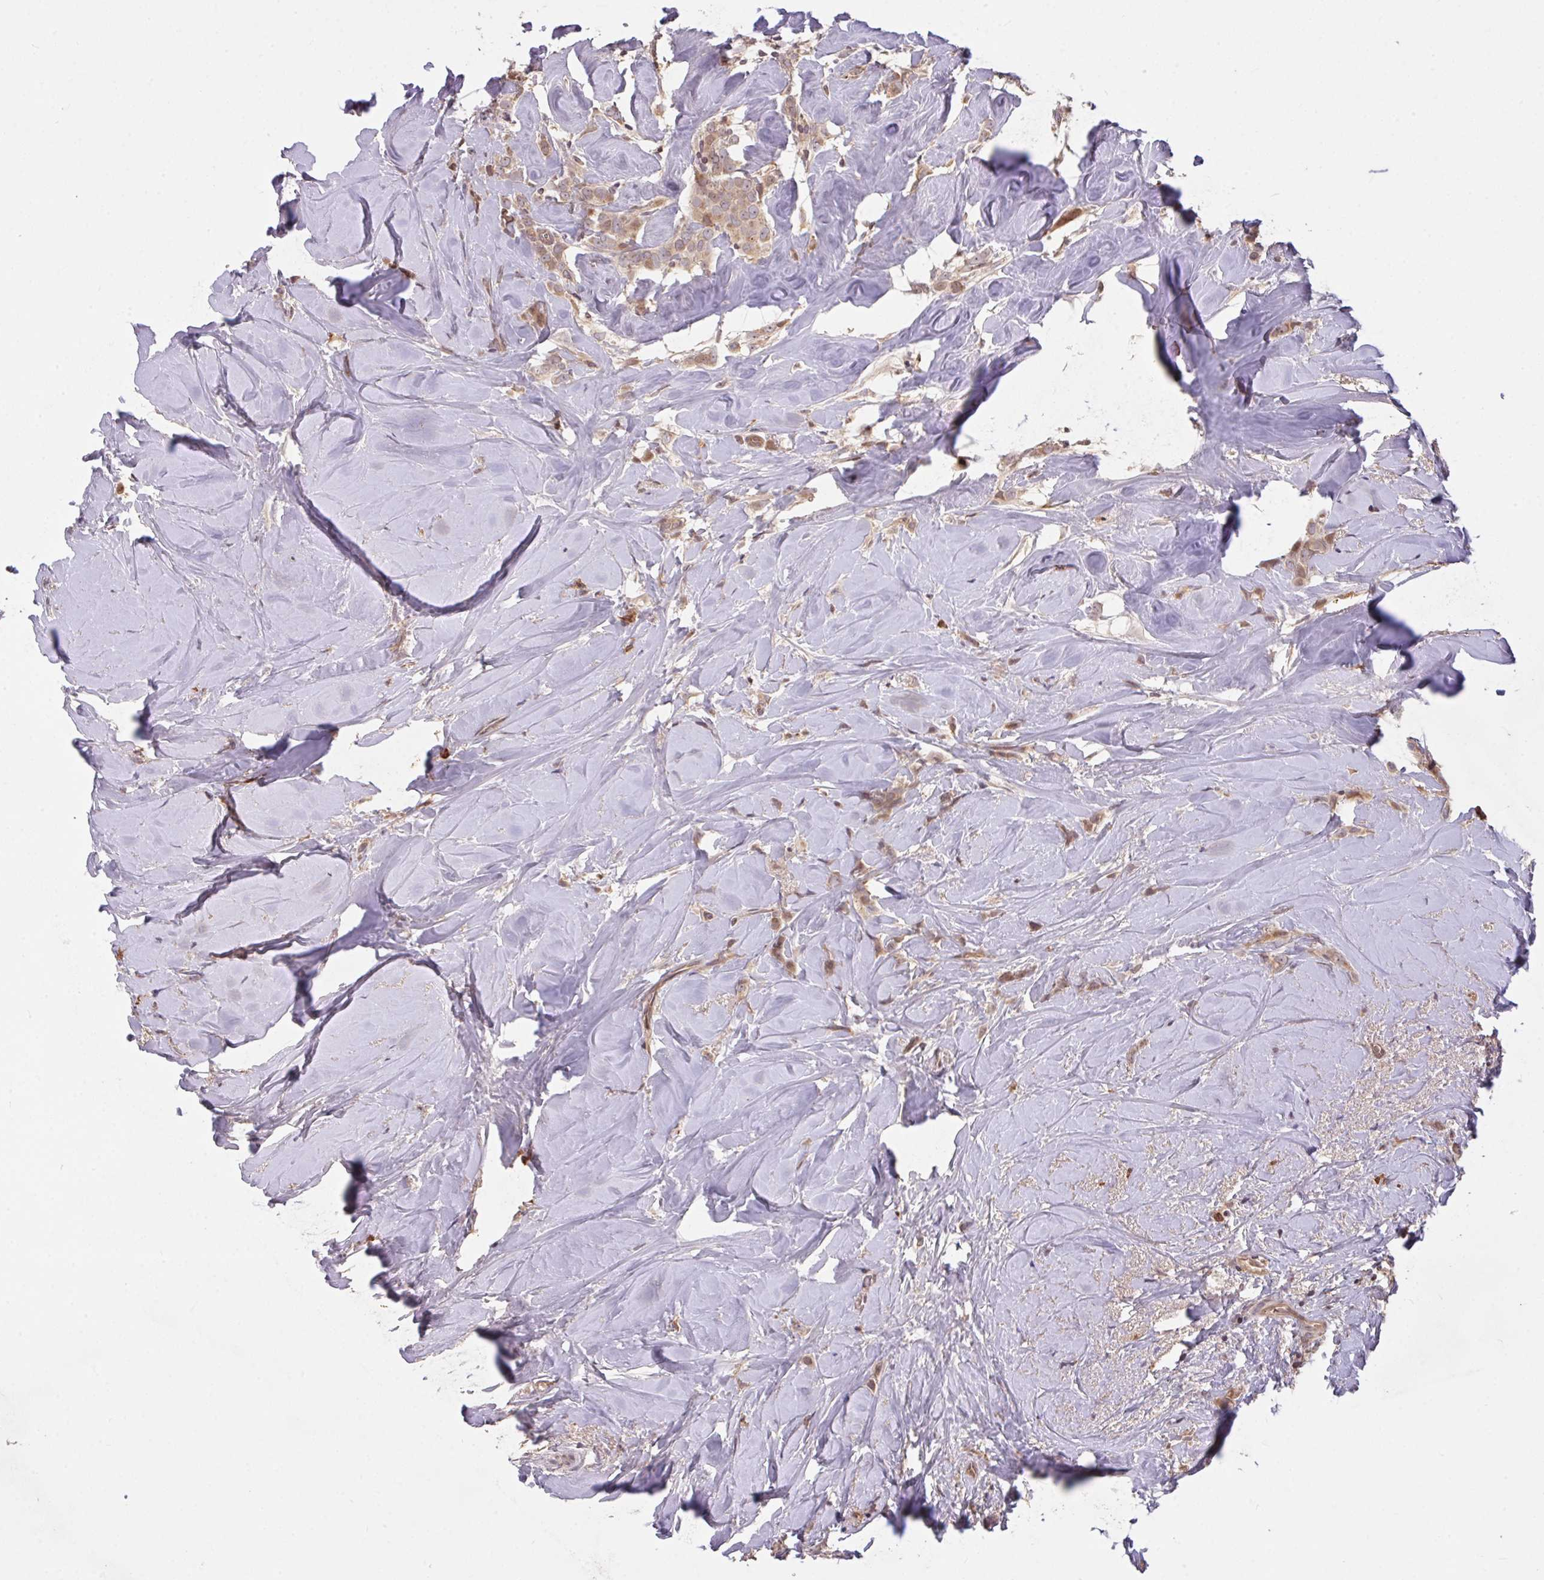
{"staining": {"intensity": "weak", "quantity": "25%-75%", "location": "cytoplasmic/membranous,nuclear"}, "tissue": "breast cancer", "cell_type": "Tumor cells", "image_type": "cancer", "snomed": [{"axis": "morphology", "description": "Duct carcinoma"}, {"axis": "topography", "description": "Breast"}], "caption": "Tumor cells reveal low levels of weak cytoplasmic/membranous and nuclear expression in approximately 25%-75% of cells in human breast cancer.", "gene": "FCER1A", "patient": {"sex": "female", "age": 80}}